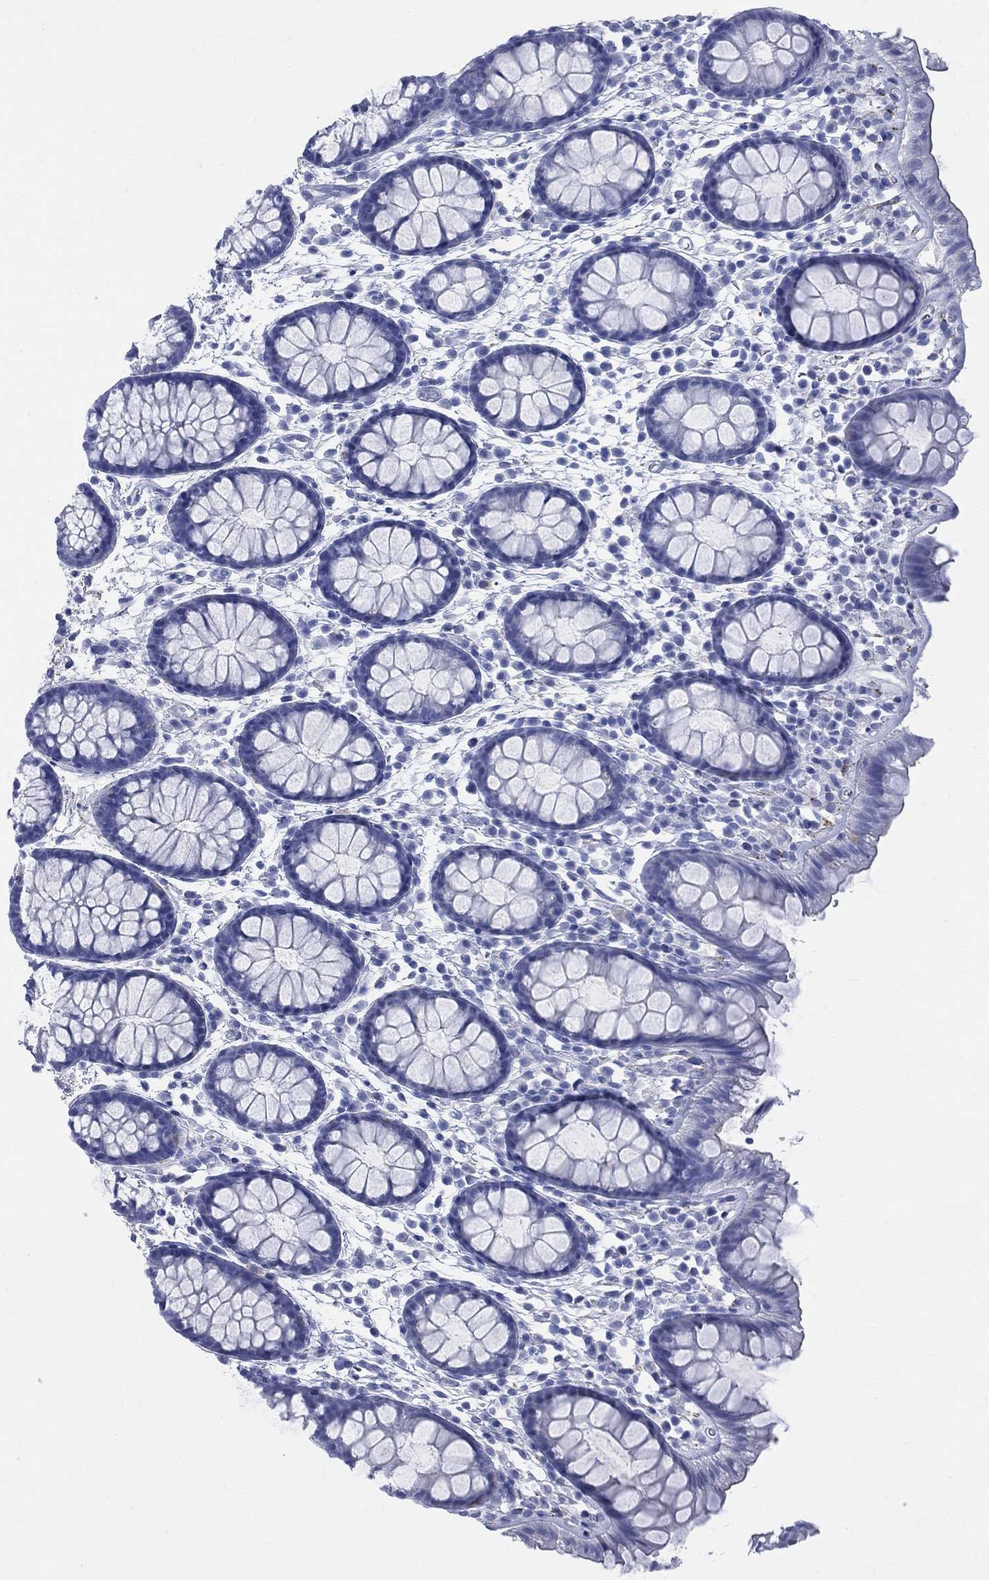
{"staining": {"intensity": "negative", "quantity": "none", "location": "none"}, "tissue": "colon", "cell_type": "Endothelial cells", "image_type": "normal", "snomed": [{"axis": "morphology", "description": "Normal tissue, NOS"}, {"axis": "topography", "description": "Colon"}], "caption": "This is a image of immunohistochemistry (IHC) staining of unremarkable colon, which shows no positivity in endothelial cells. The staining is performed using DAB (3,3'-diaminobenzidine) brown chromogen with nuclei counter-stained in using hematoxylin.", "gene": "SYP", "patient": {"sex": "male", "age": 76}}